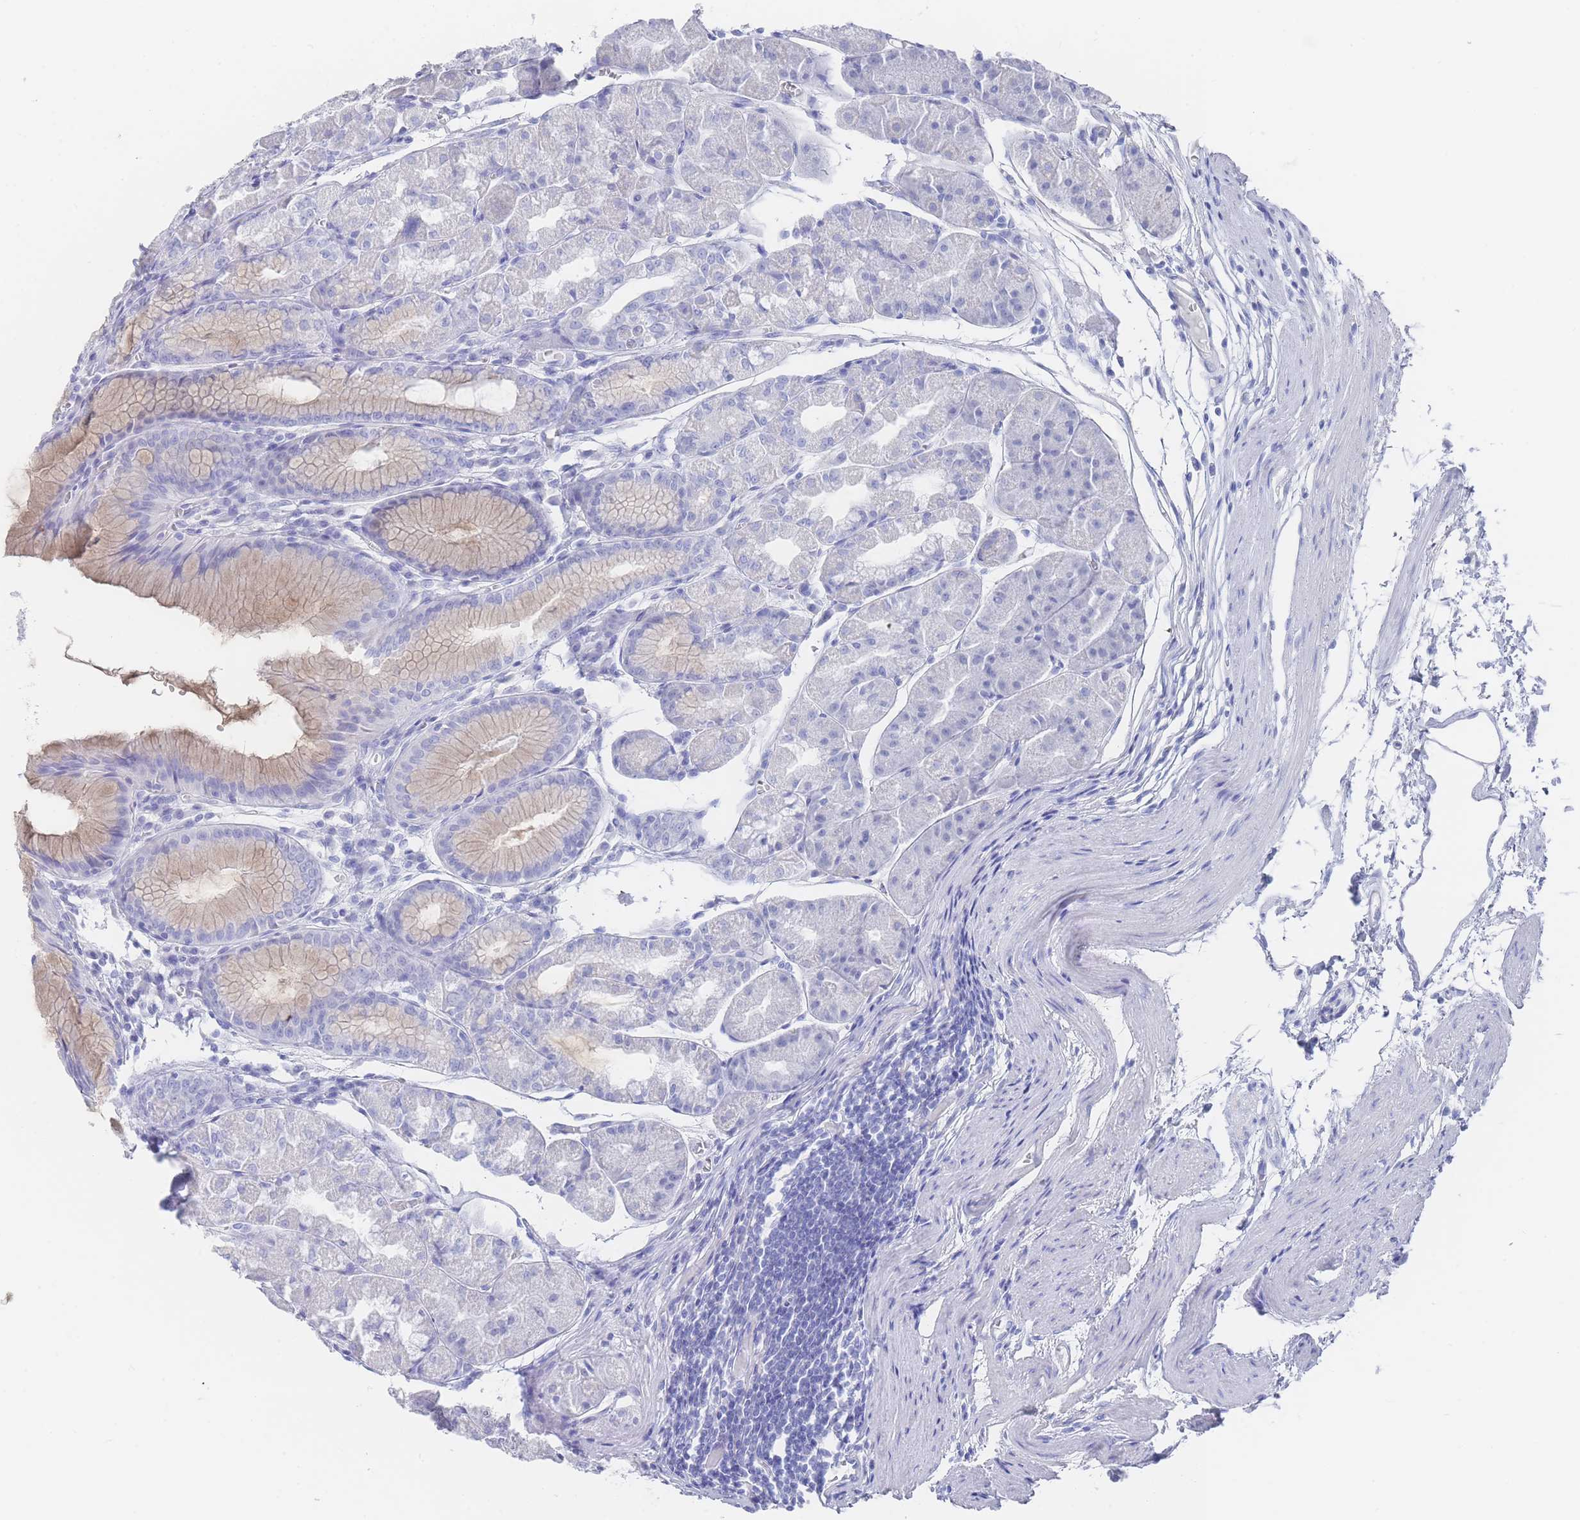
{"staining": {"intensity": "weak", "quantity": "<25%", "location": "cytoplasmic/membranous"}, "tissue": "stomach", "cell_type": "Glandular cells", "image_type": "normal", "snomed": [{"axis": "morphology", "description": "Normal tissue, NOS"}, {"axis": "topography", "description": "Stomach"}], "caption": "Benign stomach was stained to show a protein in brown. There is no significant expression in glandular cells. The staining is performed using DAB brown chromogen with nuclei counter-stained in using hematoxylin.", "gene": "LRRC37A2", "patient": {"sex": "male", "age": 55}}